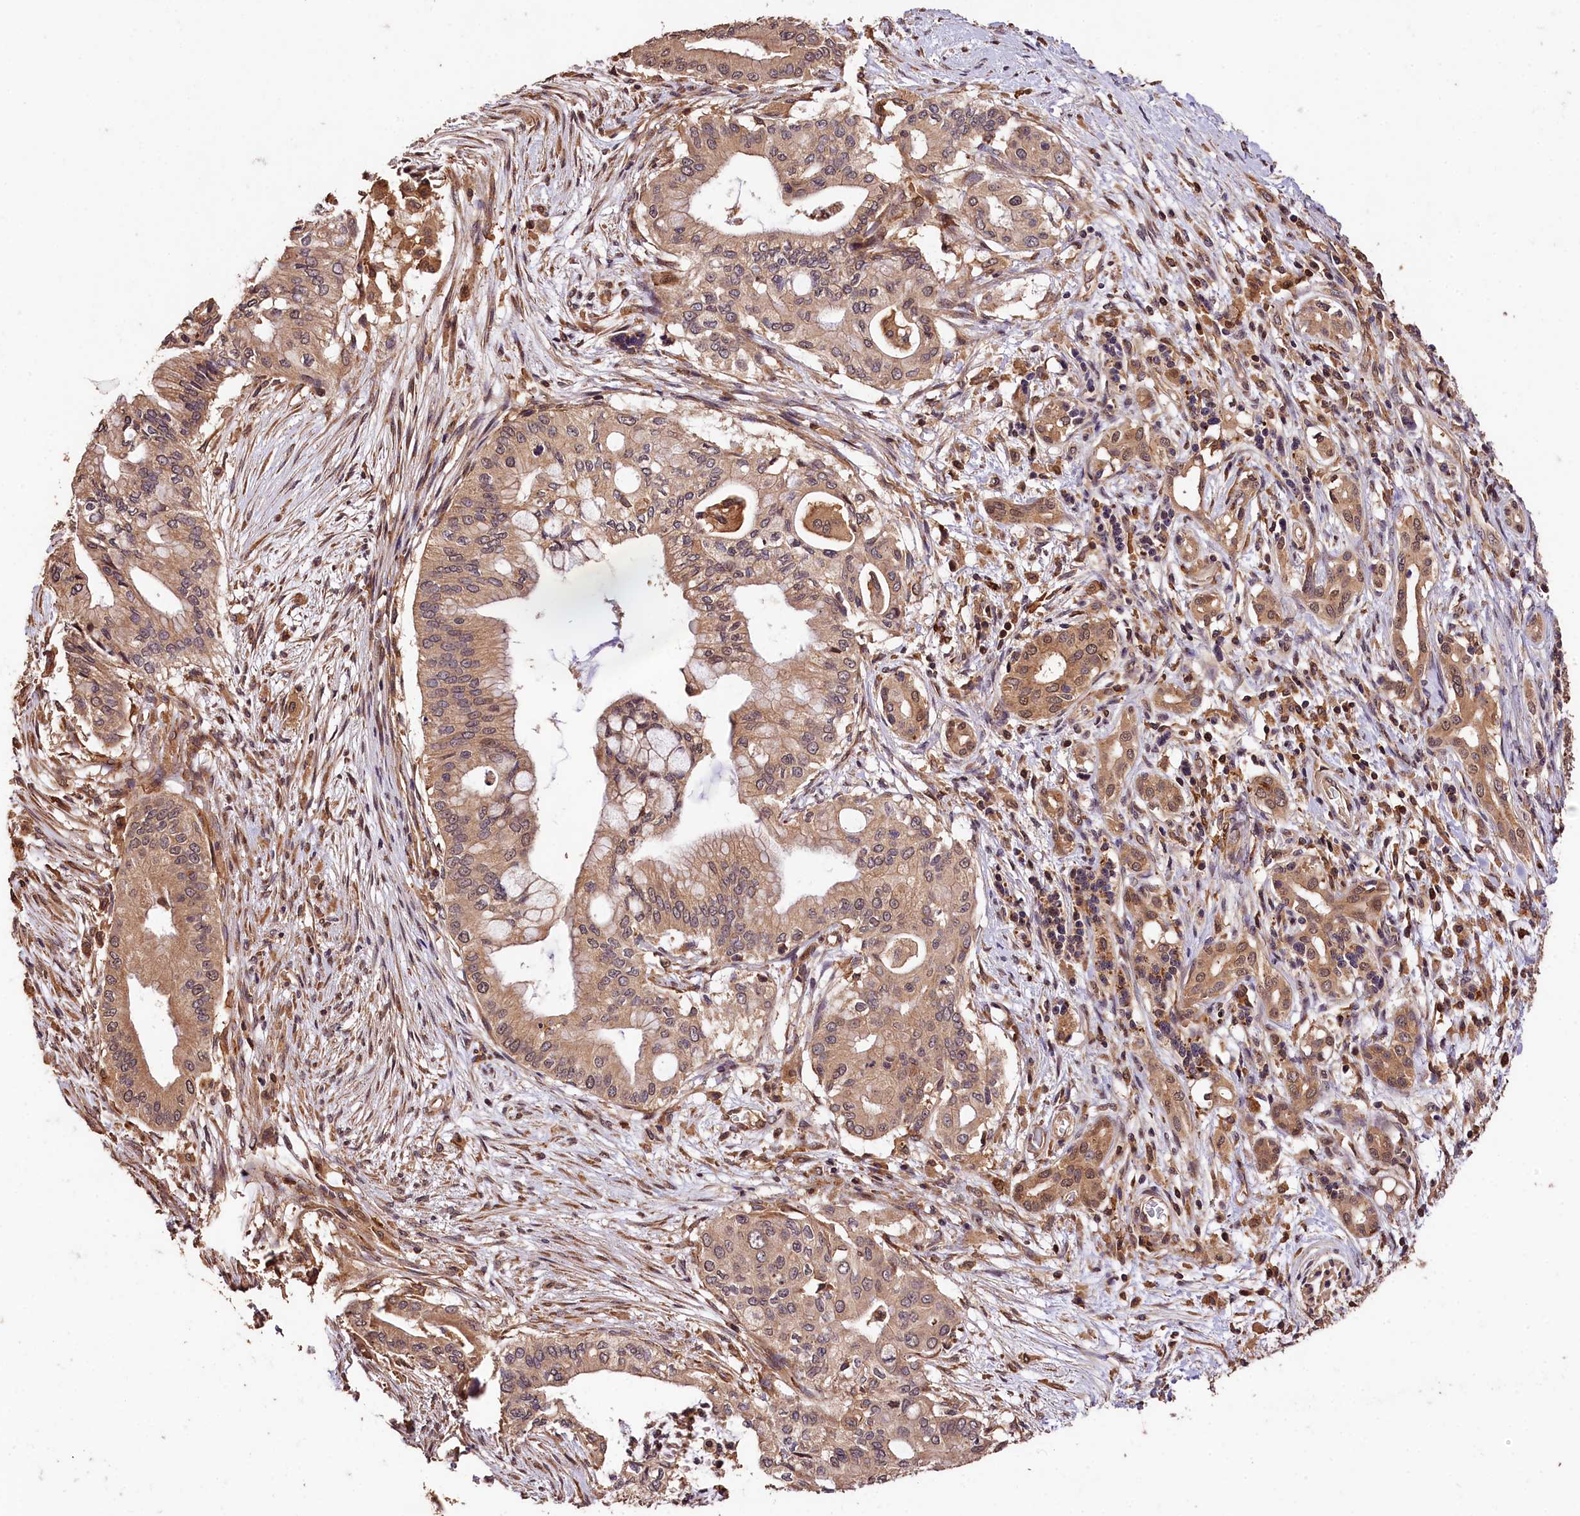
{"staining": {"intensity": "weak", "quantity": ">75%", "location": "cytoplasmic/membranous,nuclear"}, "tissue": "pancreatic cancer", "cell_type": "Tumor cells", "image_type": "cancer", "snomed": [{"axis": "morphology", "description": "Adenocarcinoma, NOS"}, {"axis": "topography", "description": "Pancreas"}], "caption": "High-magnification brightfield microscopy of adenocarcinoma (pancreatic) stained with DAB (3,3'-diaminobenzidine) (brown) and counterstained with hematoxylin (blue). tumor cells exhibit weak cytoplasmic/membranous and nuclear expression is appreciated in approximately>75% of cells.", "gene": "KPTN", "patient": {"sex": "male", "age": 46}}